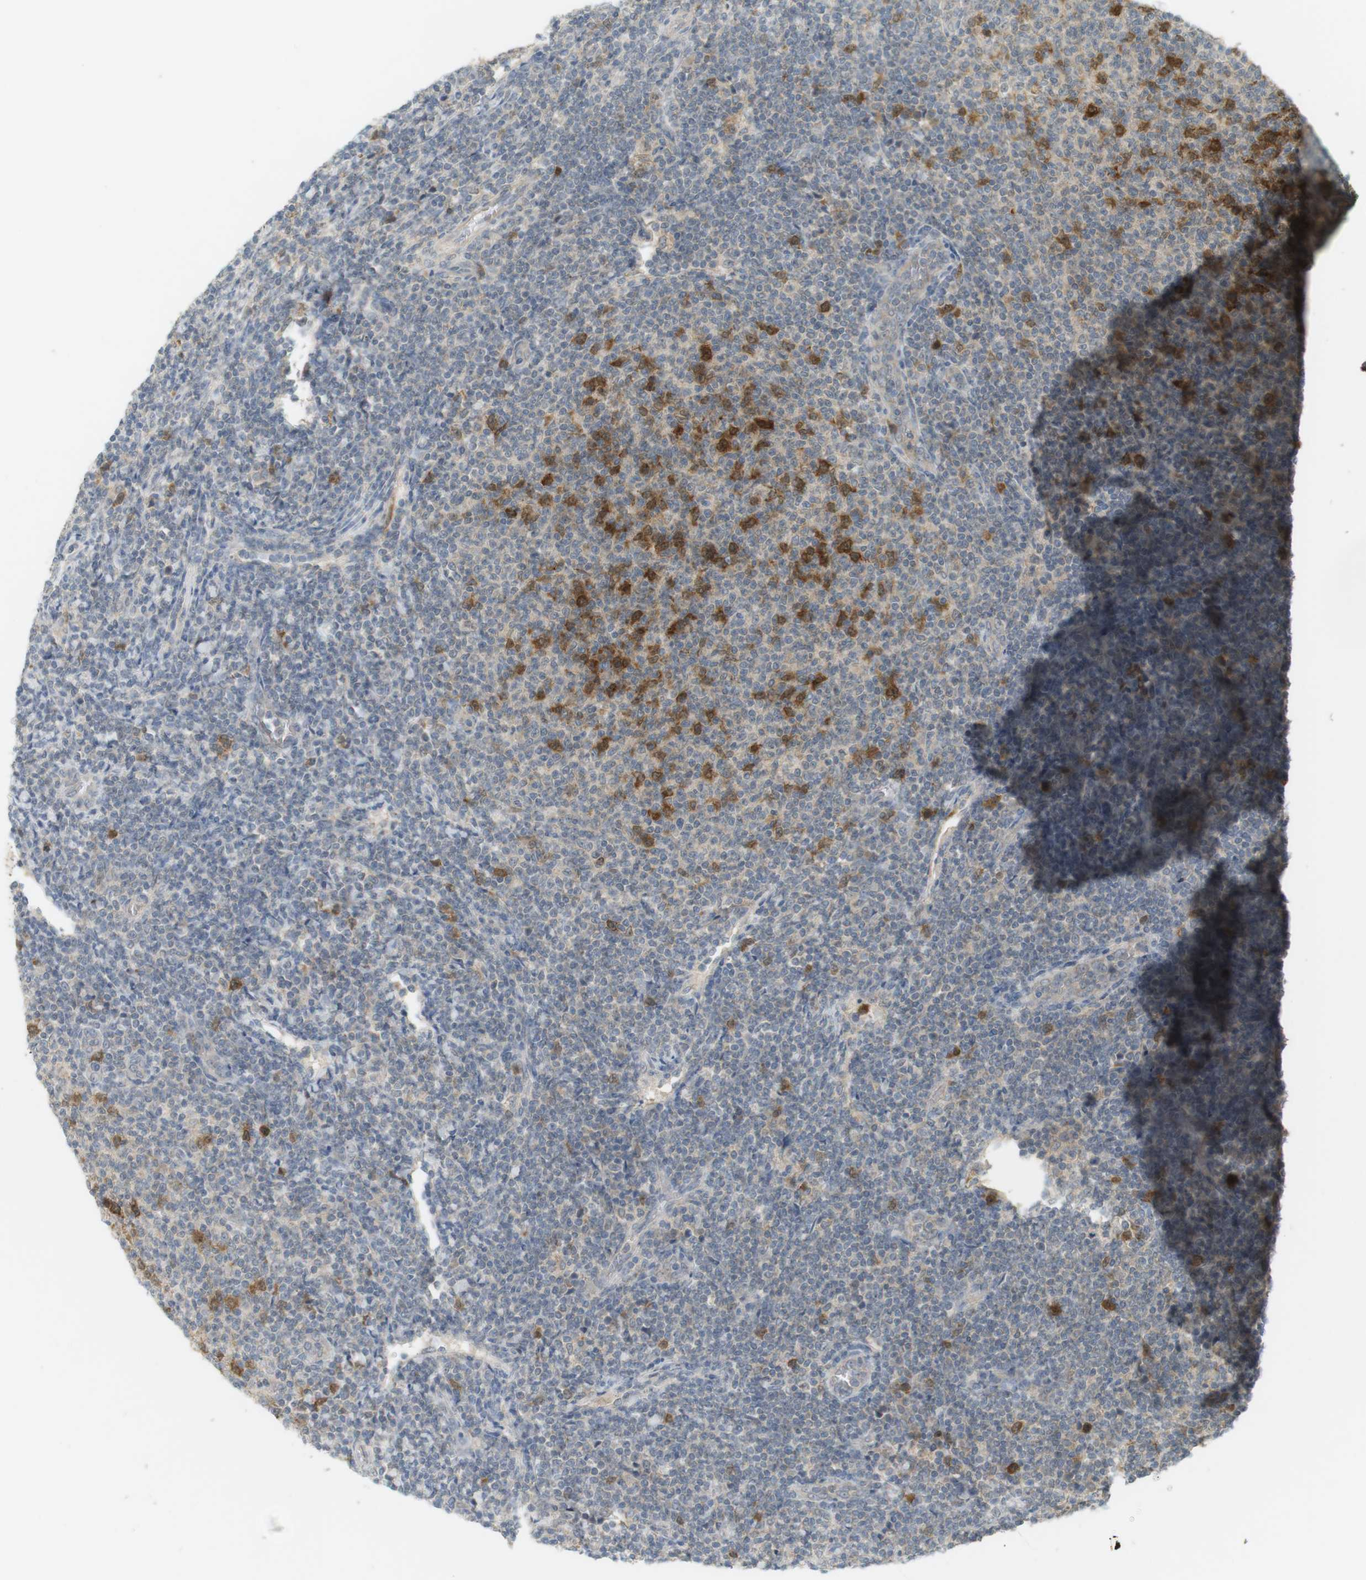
{"staining": {"intensity": "strong", "quantity": "25%-75%", "location": "cytoplasmic/membranous"}, "tissue": "lymphoma", "cell_type": "Tumor cells", "image_type": "cancer", "snomed": [{"axis": "morphology", "description": "Malignant lymphoma, non-Hodgkin's type, Low grade"}, {"axis": "topography", "description": "Lymph node"}], "caption": "Tumor cells reveal high levels of strong cytoplasmic/membranous positivity in about 25%-75% of cells in human malignant lymphoma, non-Hodgkin's type (low-grade).", "gene": "TTK", "patient": {"sex": "male", "age": 66}}